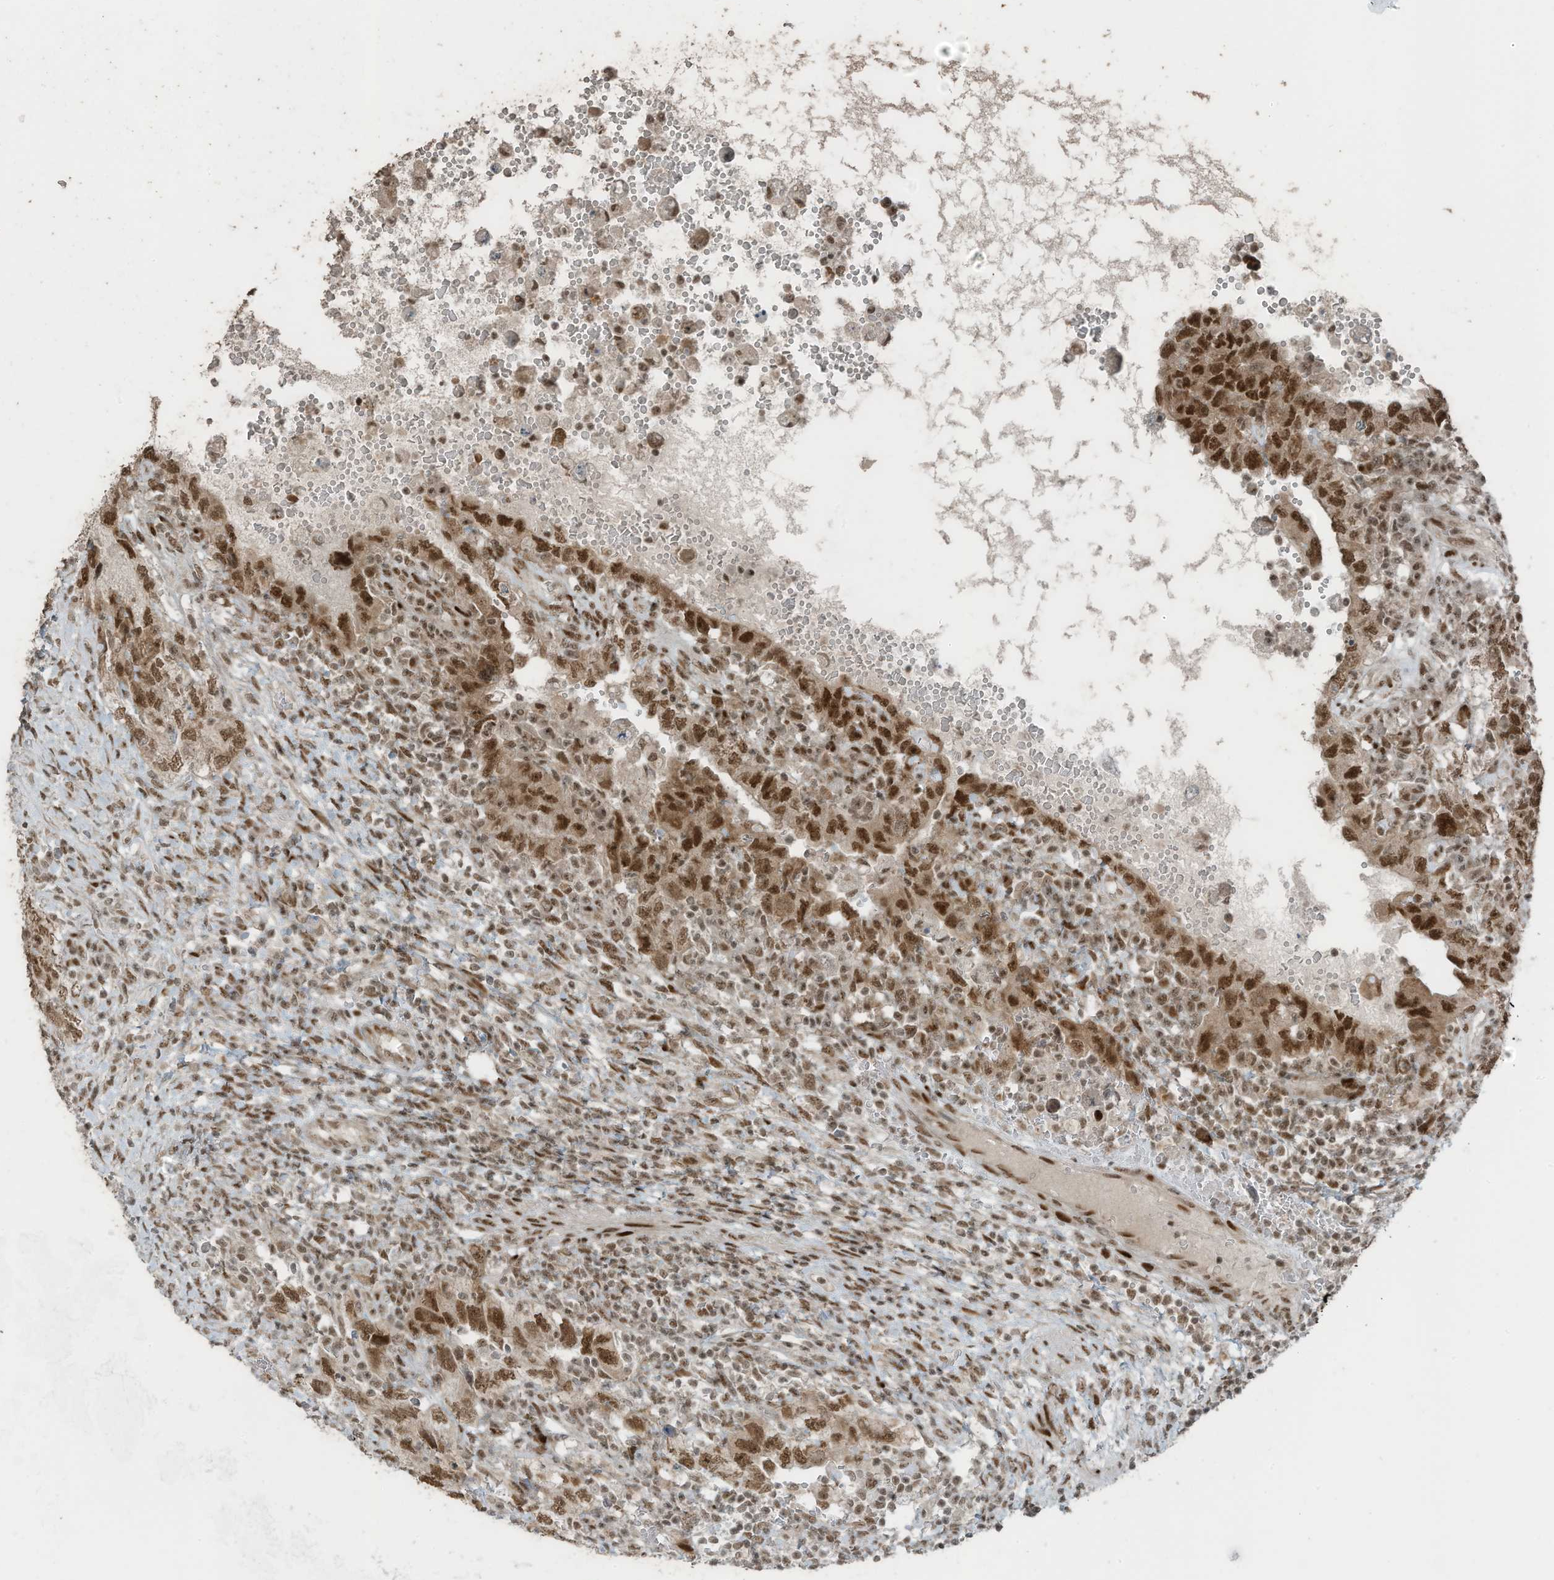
{"staining": {"intensity": "moderate", "quantity": ">75%", "location": "nuclear"}, "tissue": "testis cancer", "cell_type": "Tumor cells", "image_type": "cancer", "snomed": [{"axis": "morphology", "description": "Carcinoma, Embryonal, NOS"}, {"axis": "topography", "description": "Testis"}], "caption": "IHC (DAB (3,3'-diaminobenzidine)) staining of testis cancer displays moderate nuclear protein positivity in about >75% of tumor cells.", "gene": "PCNP", "patient": {"sex": "male", "age": 26}}